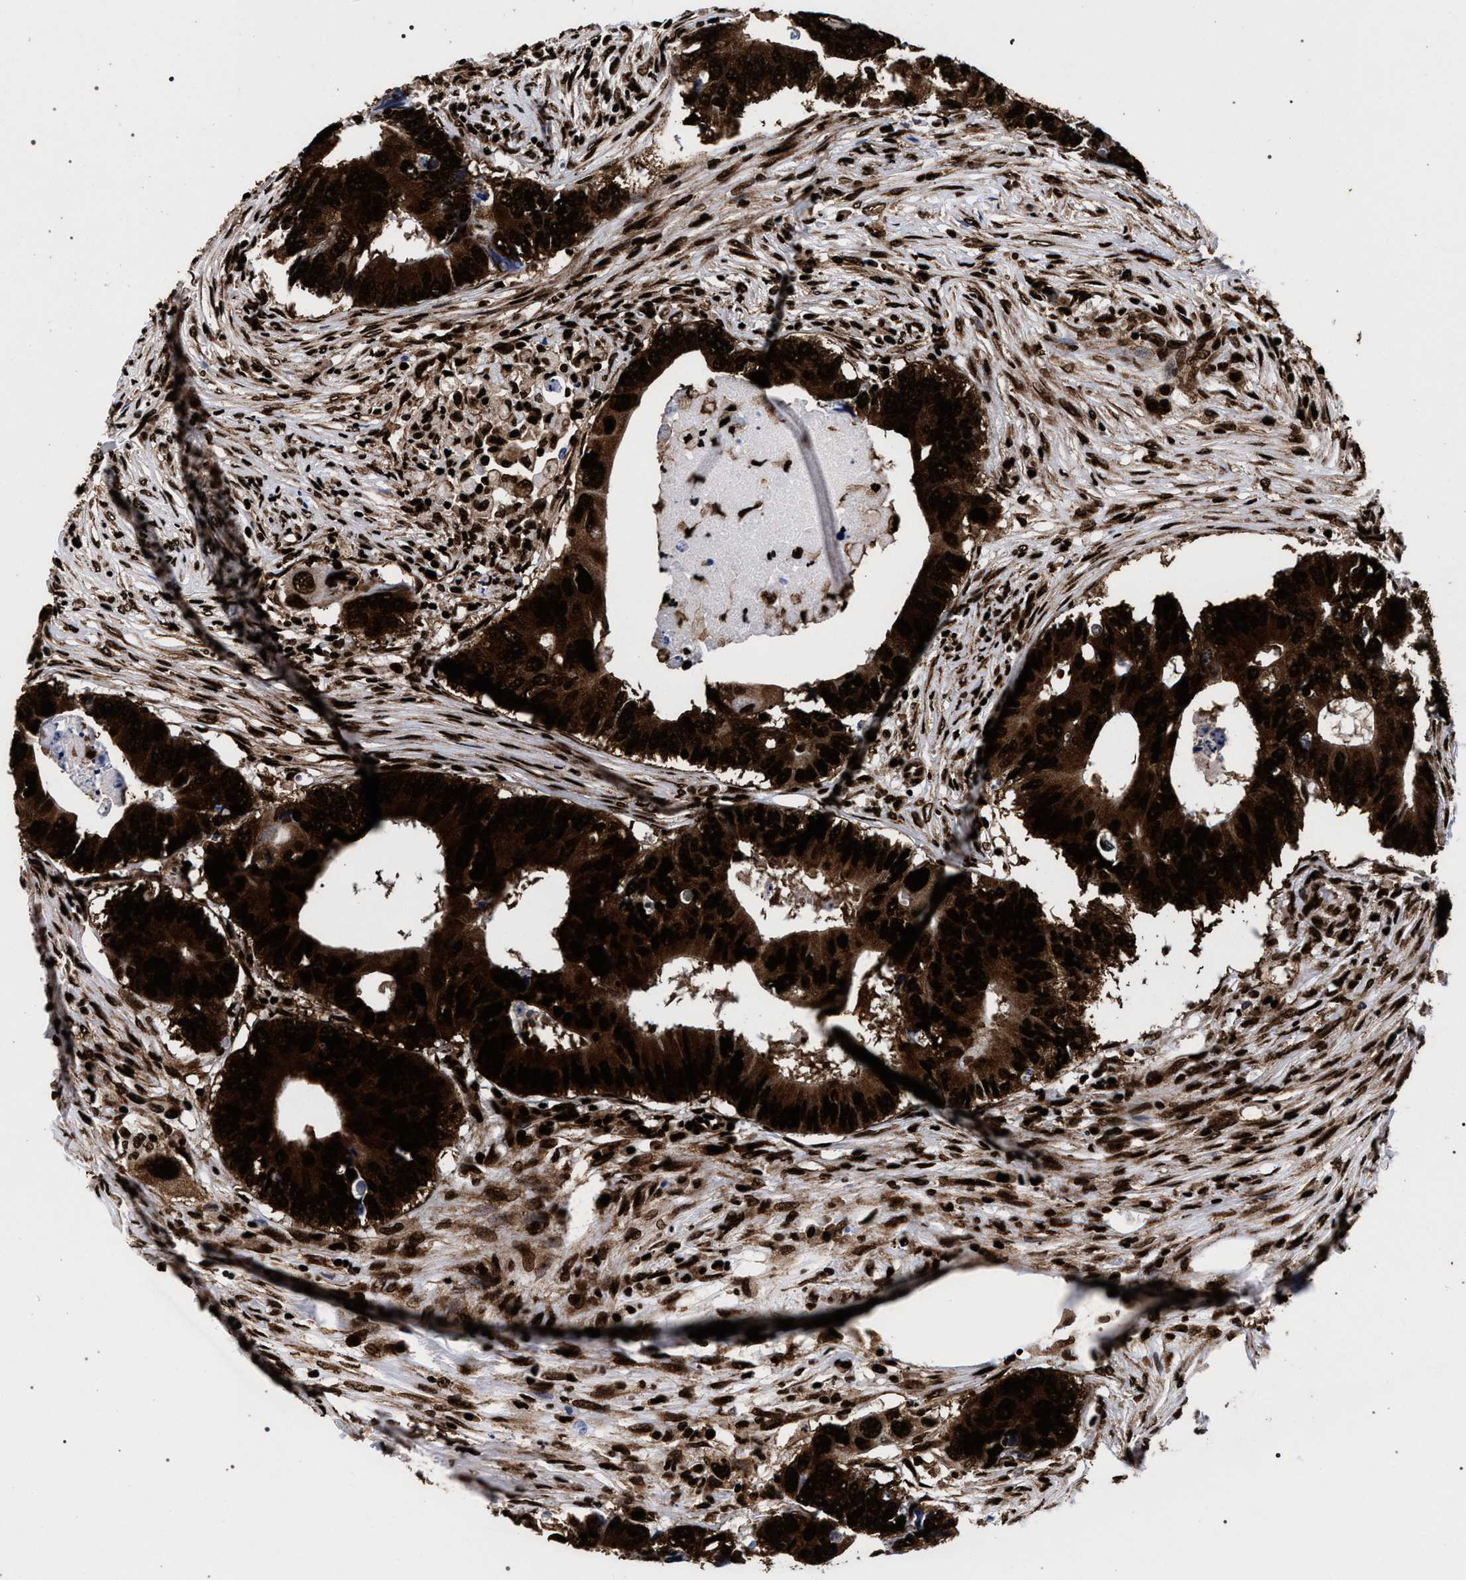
{"staining": {"intensity": "strong", "quantity": ">75%", "location": "cytoplasmic/membranous,nuclear"}, "tissue": "colorectal cancer", "cell_type": "Tumor cells", "image_type": "cancer", "snomed": [{"axis": "morphology", "description": "Adenocarcinoma, NOS"}, {"axis": "topography", "description": "Colon"}], "caption": "A brown stain highlights strong cytoplasmic/membranous and nuclear positivity of a protein in colorectal cancer (adenocarcinoma) tumor cells.", "gene": "HNRNPA1", "patient": {"sex": "male", "age": 71}}